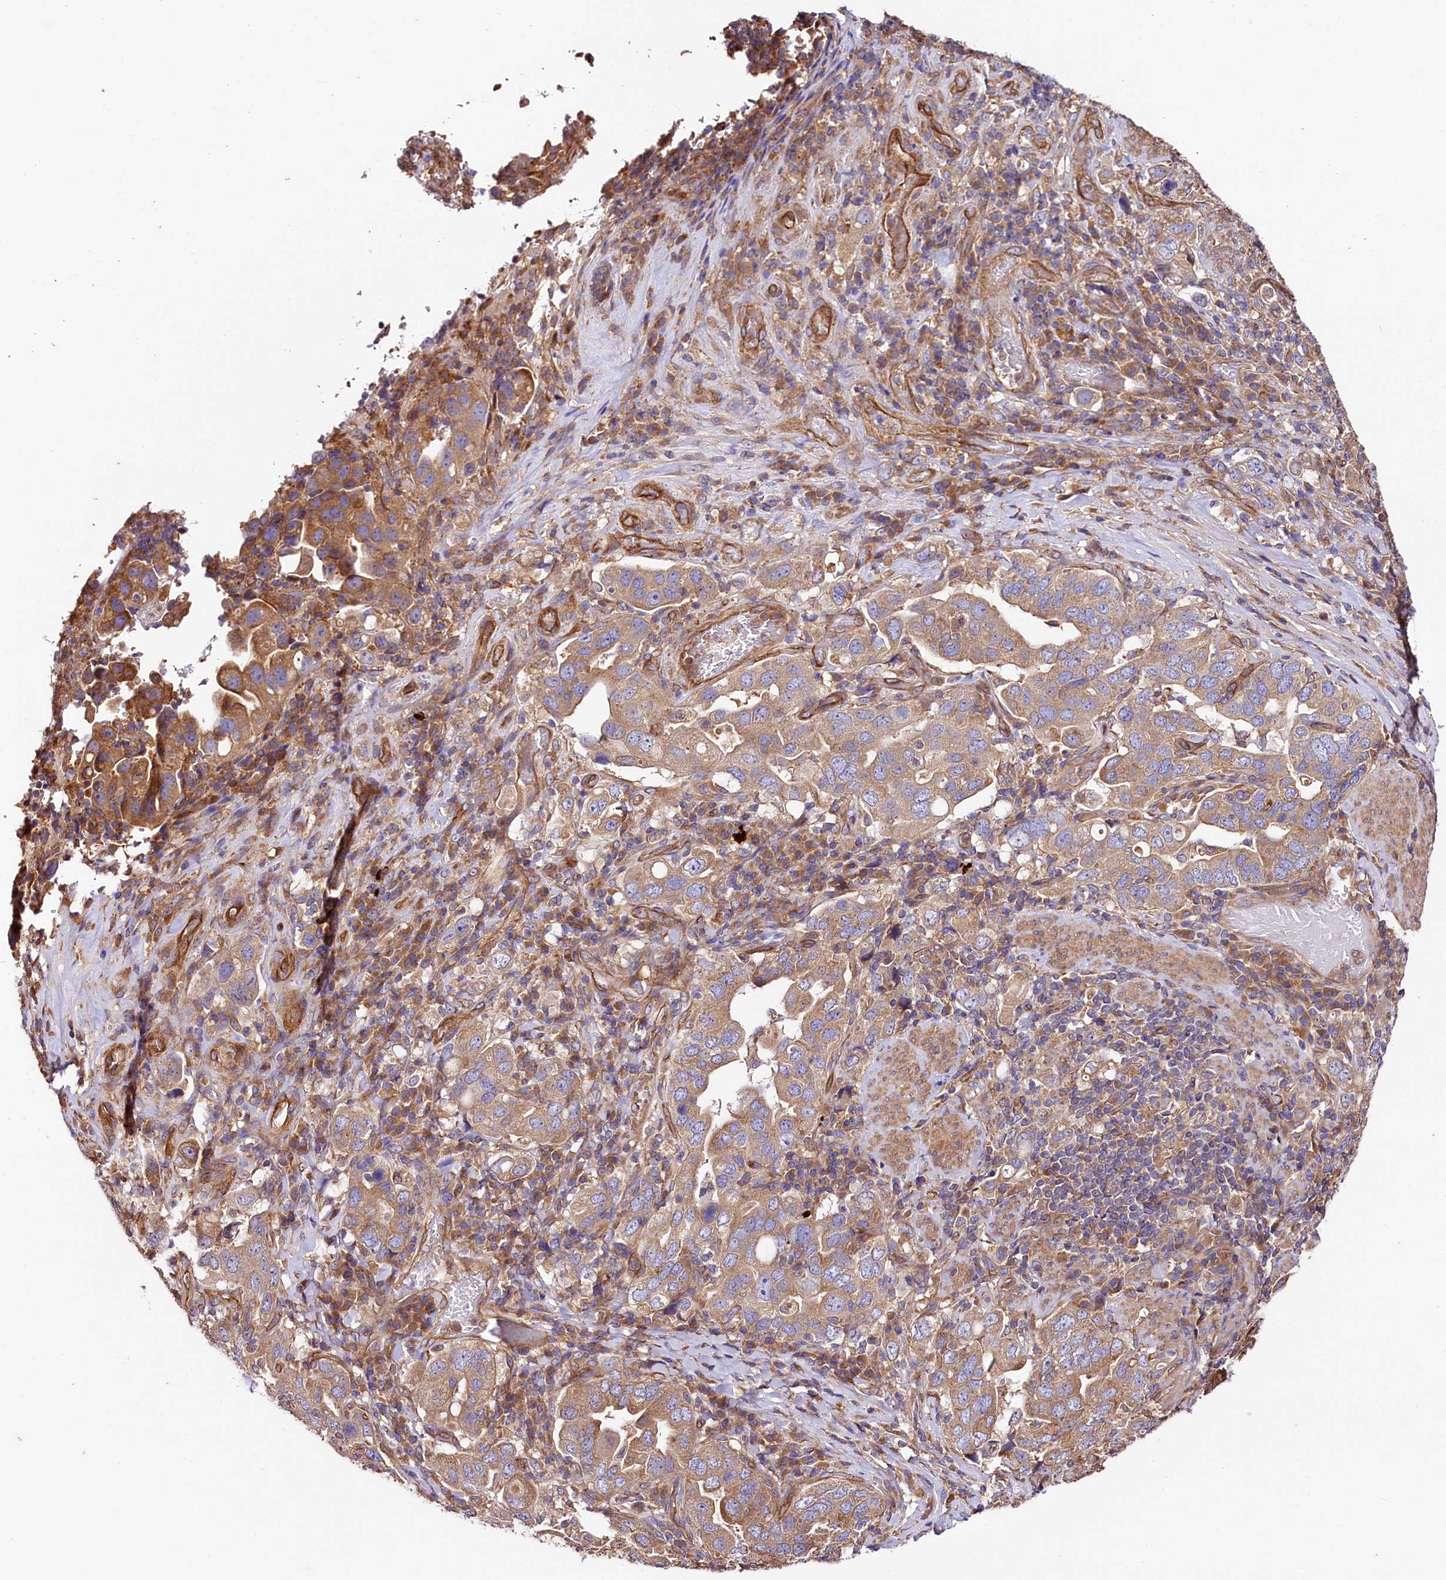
{"staining": {"intensity": "moderate", "quantity": ">75%", "location": "cytoplasmic/membranous"}, "tissue": "stomach cancer", "cell_type": "Tumor cells", "image_type": "cancer", "snomed": [{"axis": "morphology", "description": "Adenocarcinoma, NOS"}, {"axis": "topography", "description": "Stomach, upper"}], "caption": "Stomach adenocarcinoma stained for a protein (brown) exhibits moderate cytoplasmic/membranous positive staining in approximately >75% of tumor cells.", "gene": "CEP295", "patient": {"sex": "male", "age": 62}}